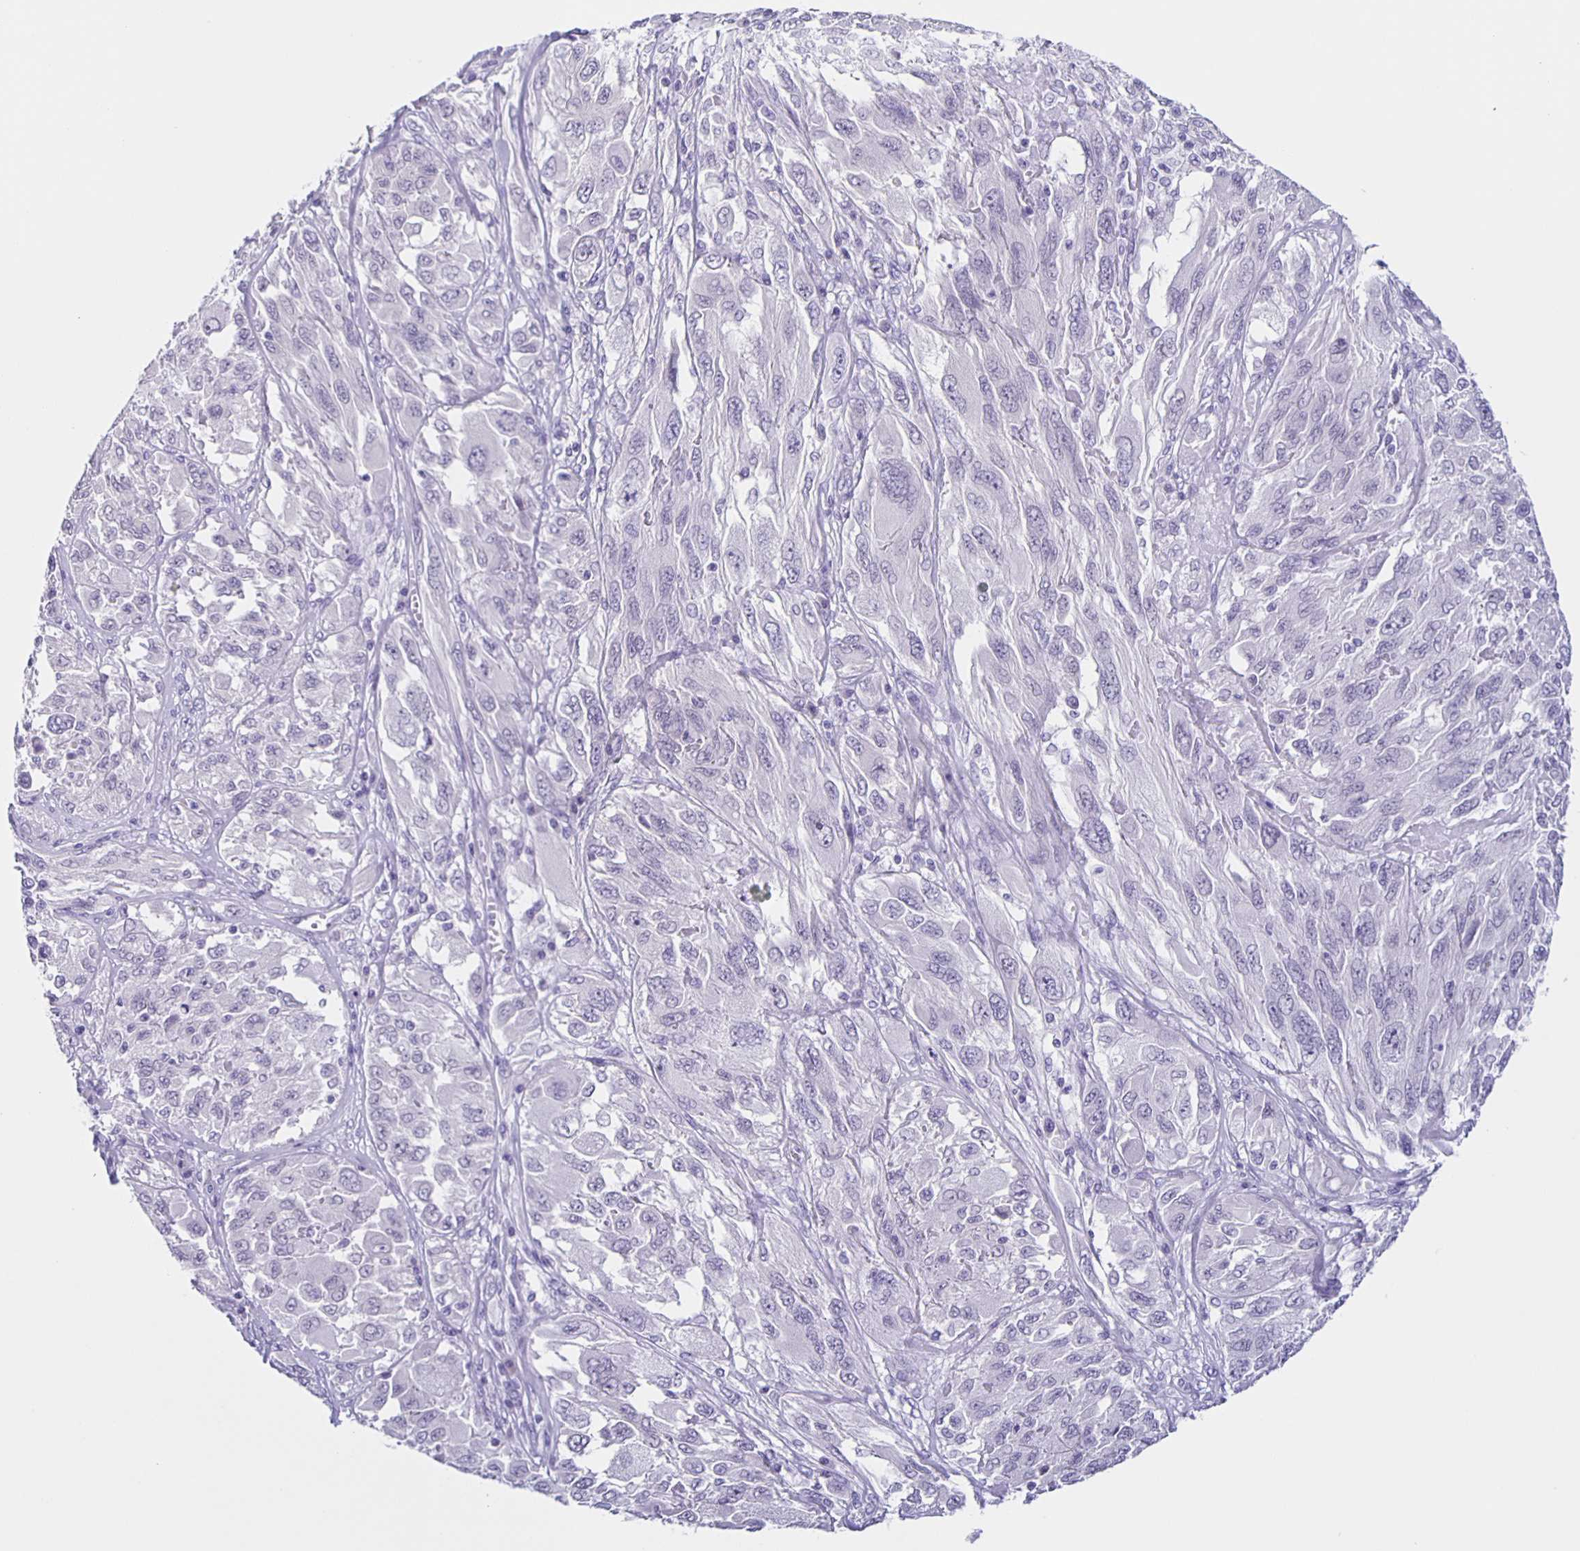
{"staining": {"intensity": "negative", "quantity": "none", "location": "none"}, "tissue": "melanoma", "cell_type": "Tumor cells", "image_type": "cancer", "snomed": [{"axis": "morphology", "description": "Malignant melanoma, NOS"}, {"axis": "topography", "description": "Skin"}], "caption": "A histopathology image of malignant melanoma stained for a protein exhibits no brown staining in tumor cells. (DAB (3,3'-diaminobenzidine) immunohistochemistry (IHC) visualized using brightfield microscopy, high magnification).", "gene": "SLC12A3", "patient": {"sex": "female", "age": 91}}